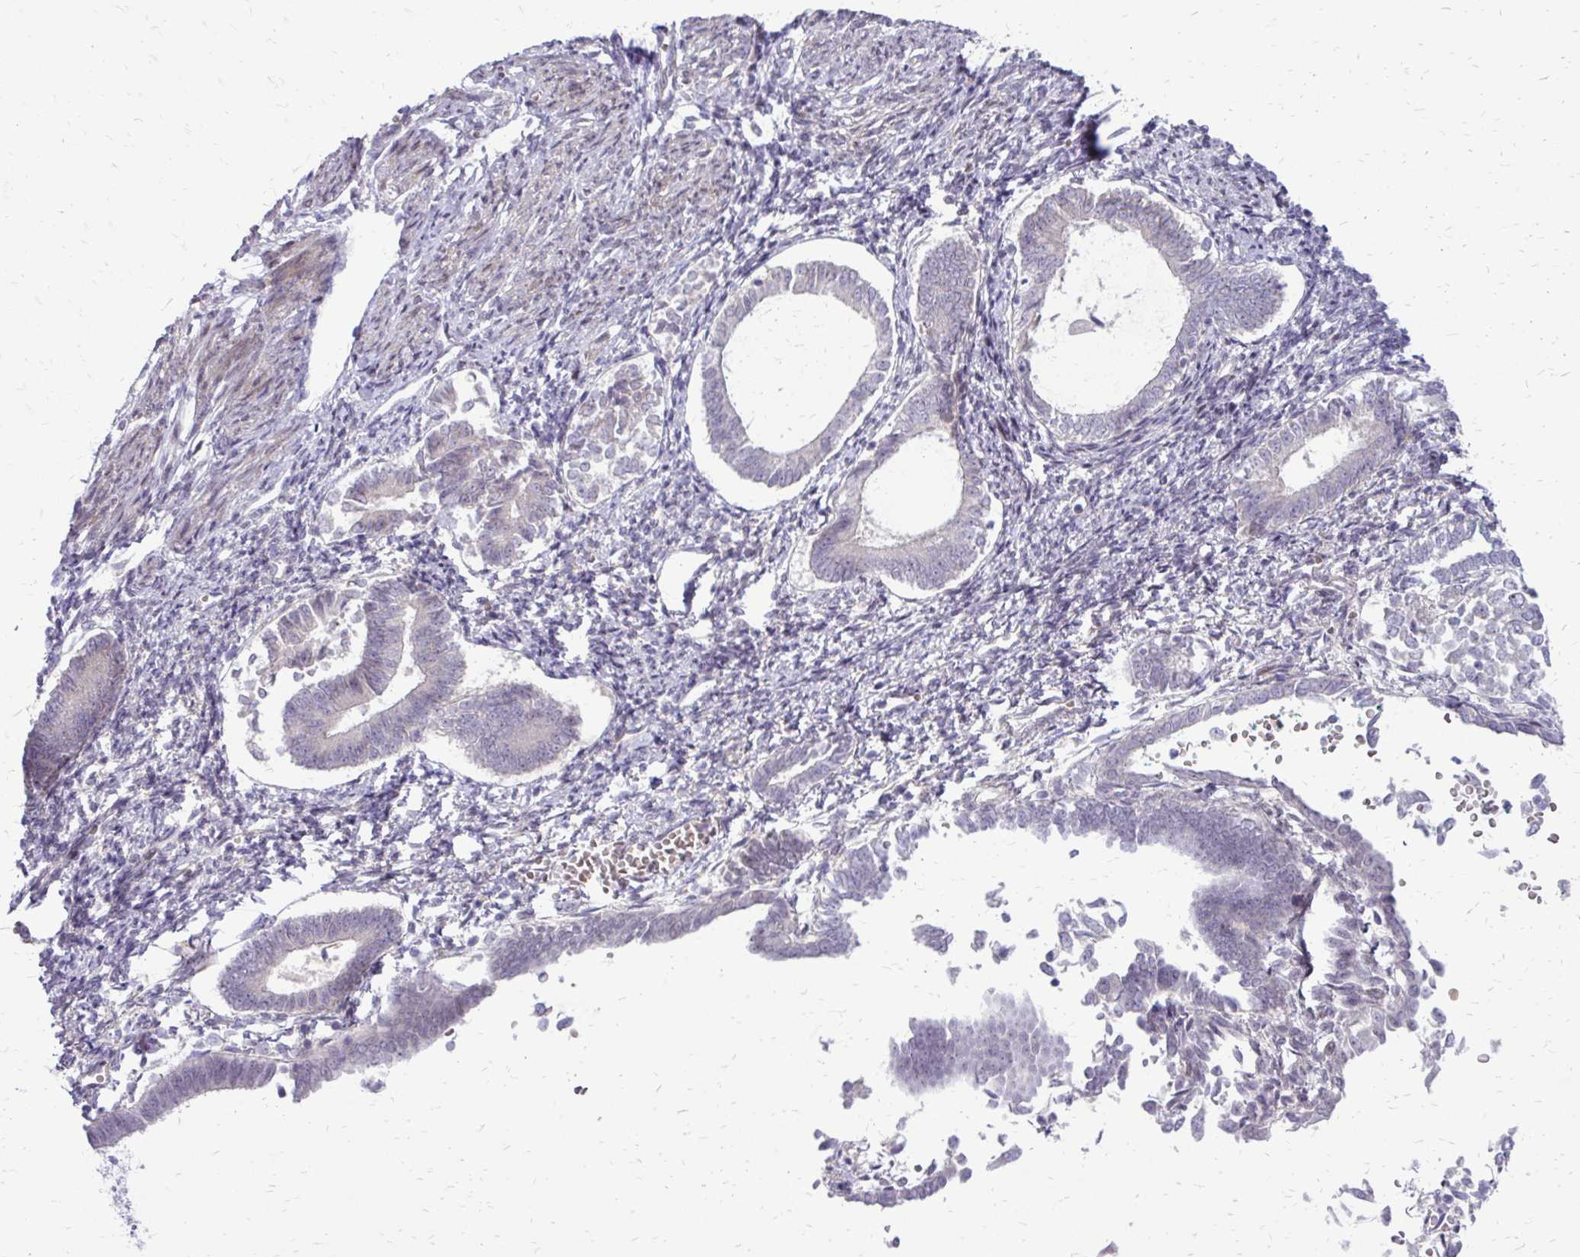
{"staining": {"intensity": "negative", "quantity": "none", "location": "none"}, "tissue": "endometrial cancer", "cell_type": "Tumor cells", "image_type": "cancer", "snomed": [{"axis": "morphology", "description": "Adenocarcinoma, NOS"}, {"axis": "topography", "description": "Endometrium"}], "caption": "Immunohistochemistry micrograph of human adenocarcinoma (endometrial) stained for a protein (brown), which exhibits no positivity in tumor cells.", "gene": "PPDPFL", "patient": {"sex": "female", "age": 65}}